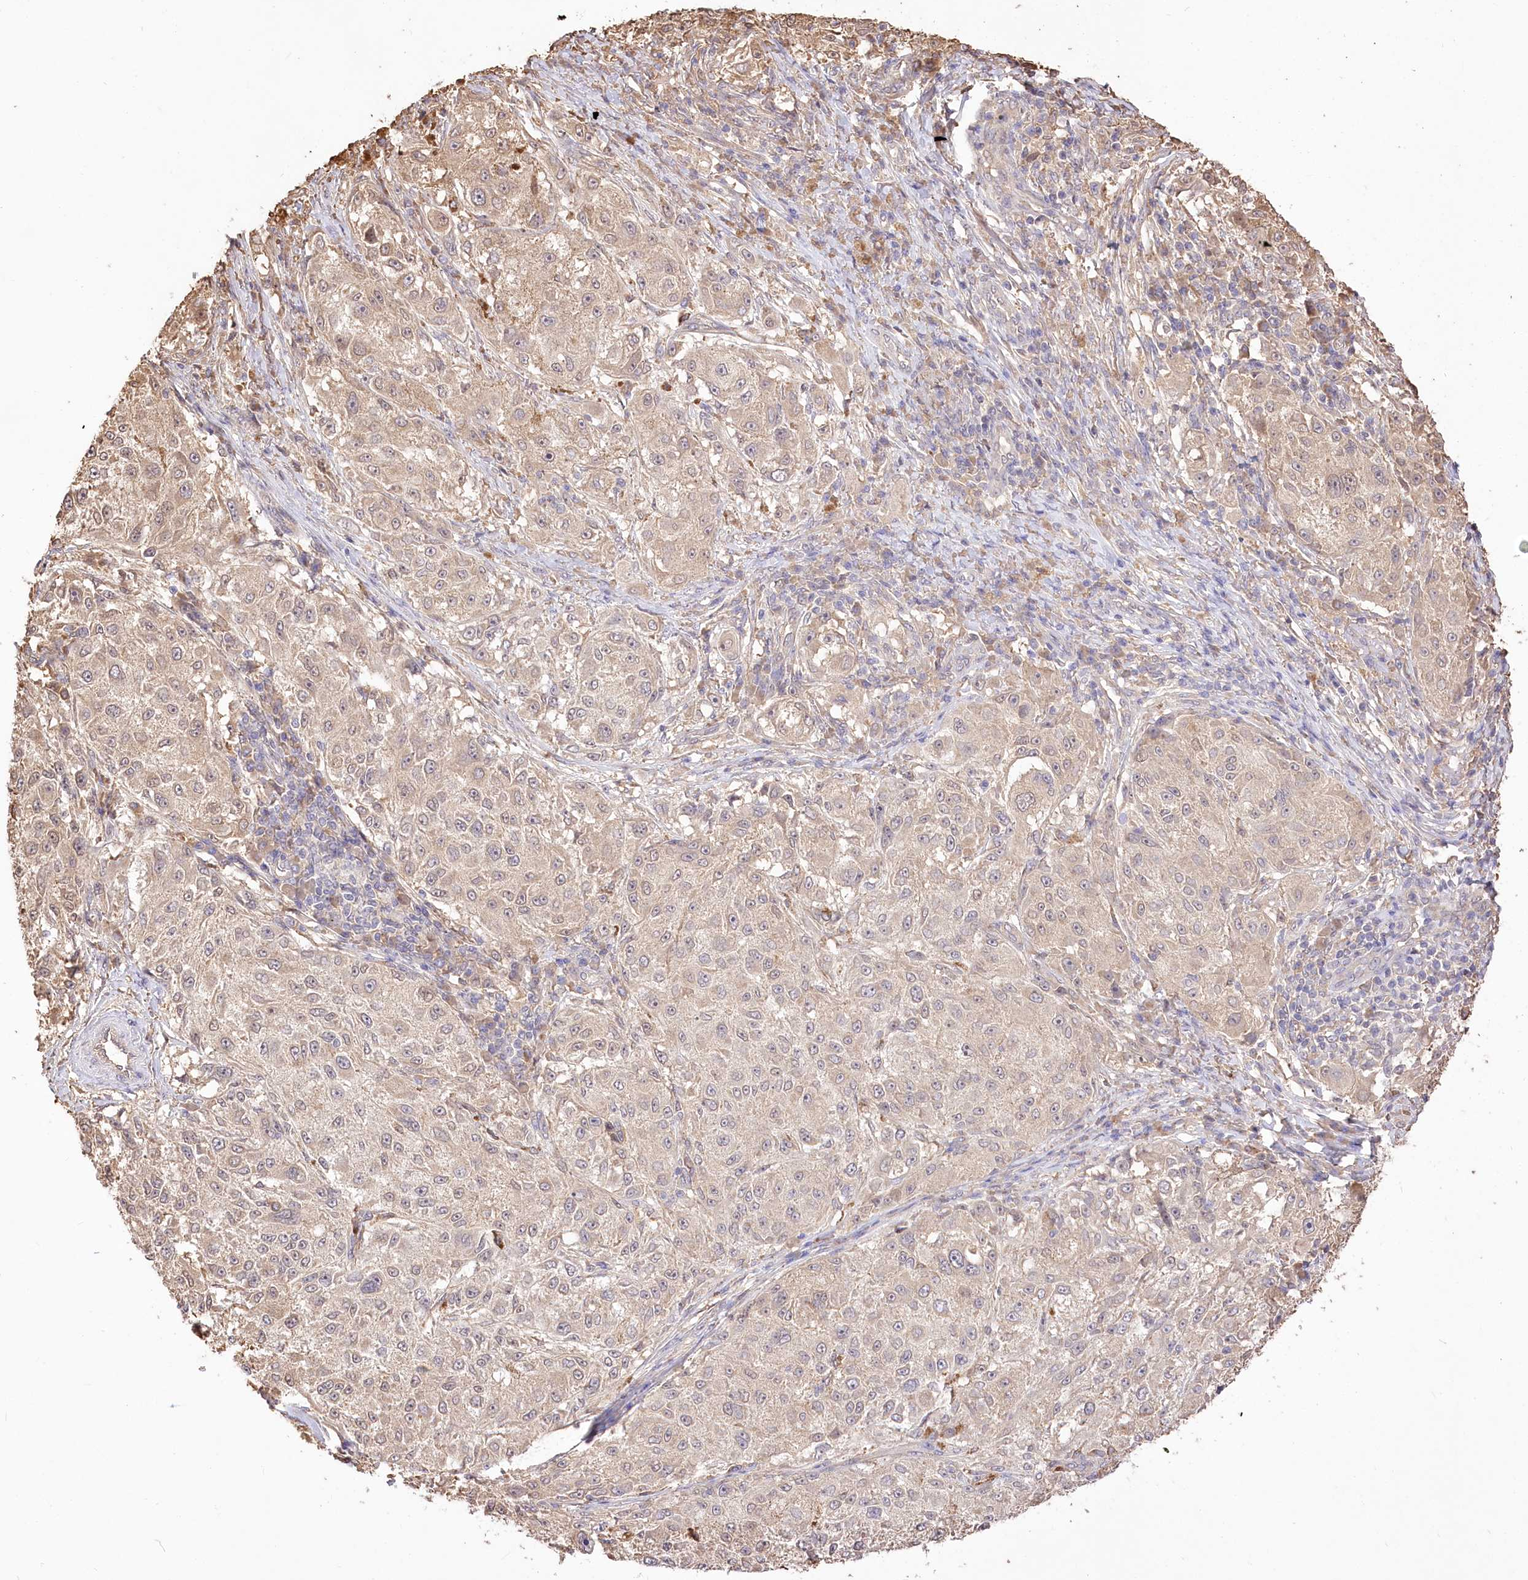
{"staining": {"intensity": "negative", "quantity": "none", "location": "none"}, "tissue": "melanoma", "cell_type": "Tumor cells", "image_type": "cancer", "snomed": [{"axis": "morphology", "description": "Necrosis, NOS"}, {"axis": "morphology", "description": "Malignant melanoma, NOS"}, {"axis": "topography", "description": "Skin"}], "caption": "Tumor cells show no significant protein staining in melanoma.", "gene": "R3HDM2", "patient": {"sex": "female", "age": 87}}